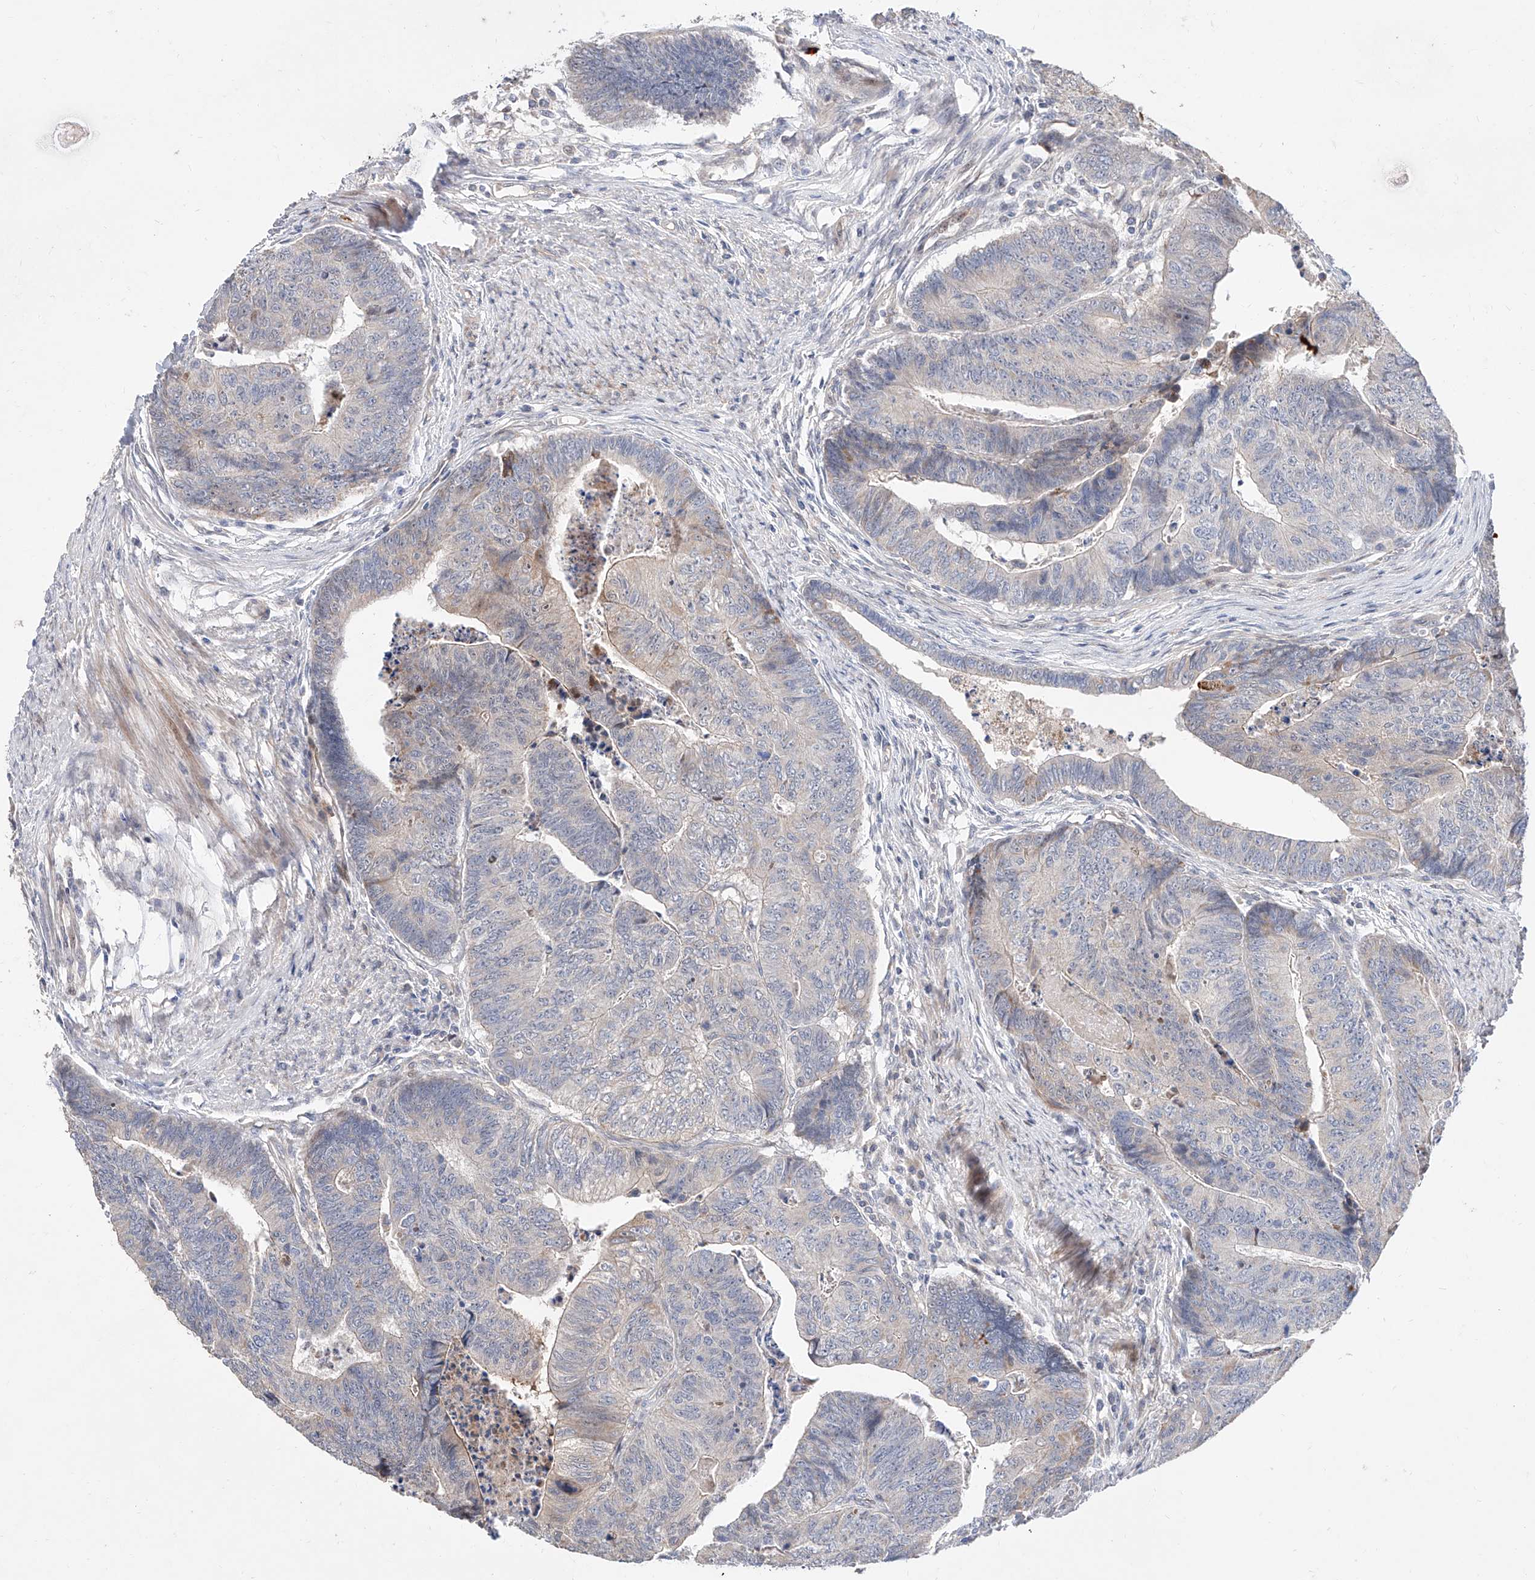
{"staining": {"intensity": "negative", "quantity": "none", "location": "none"}, "tissue": "colorectal cancer", "cell_type": "Tumor cells", "image_type": "cancer", "snomed": [{"axis": "morphology", "description": "Adenocarcinoma, NOS"}, {"axis": "topography", "description": "Colon"}], "caption": "This is an immunohistochemistry (IHC) histopathology image of colorectal cancer (adenocarcinoma). There is no expression in tumor cells.", "gene": "FUCA2", "patient": {"sex": "female", "age": 67}}